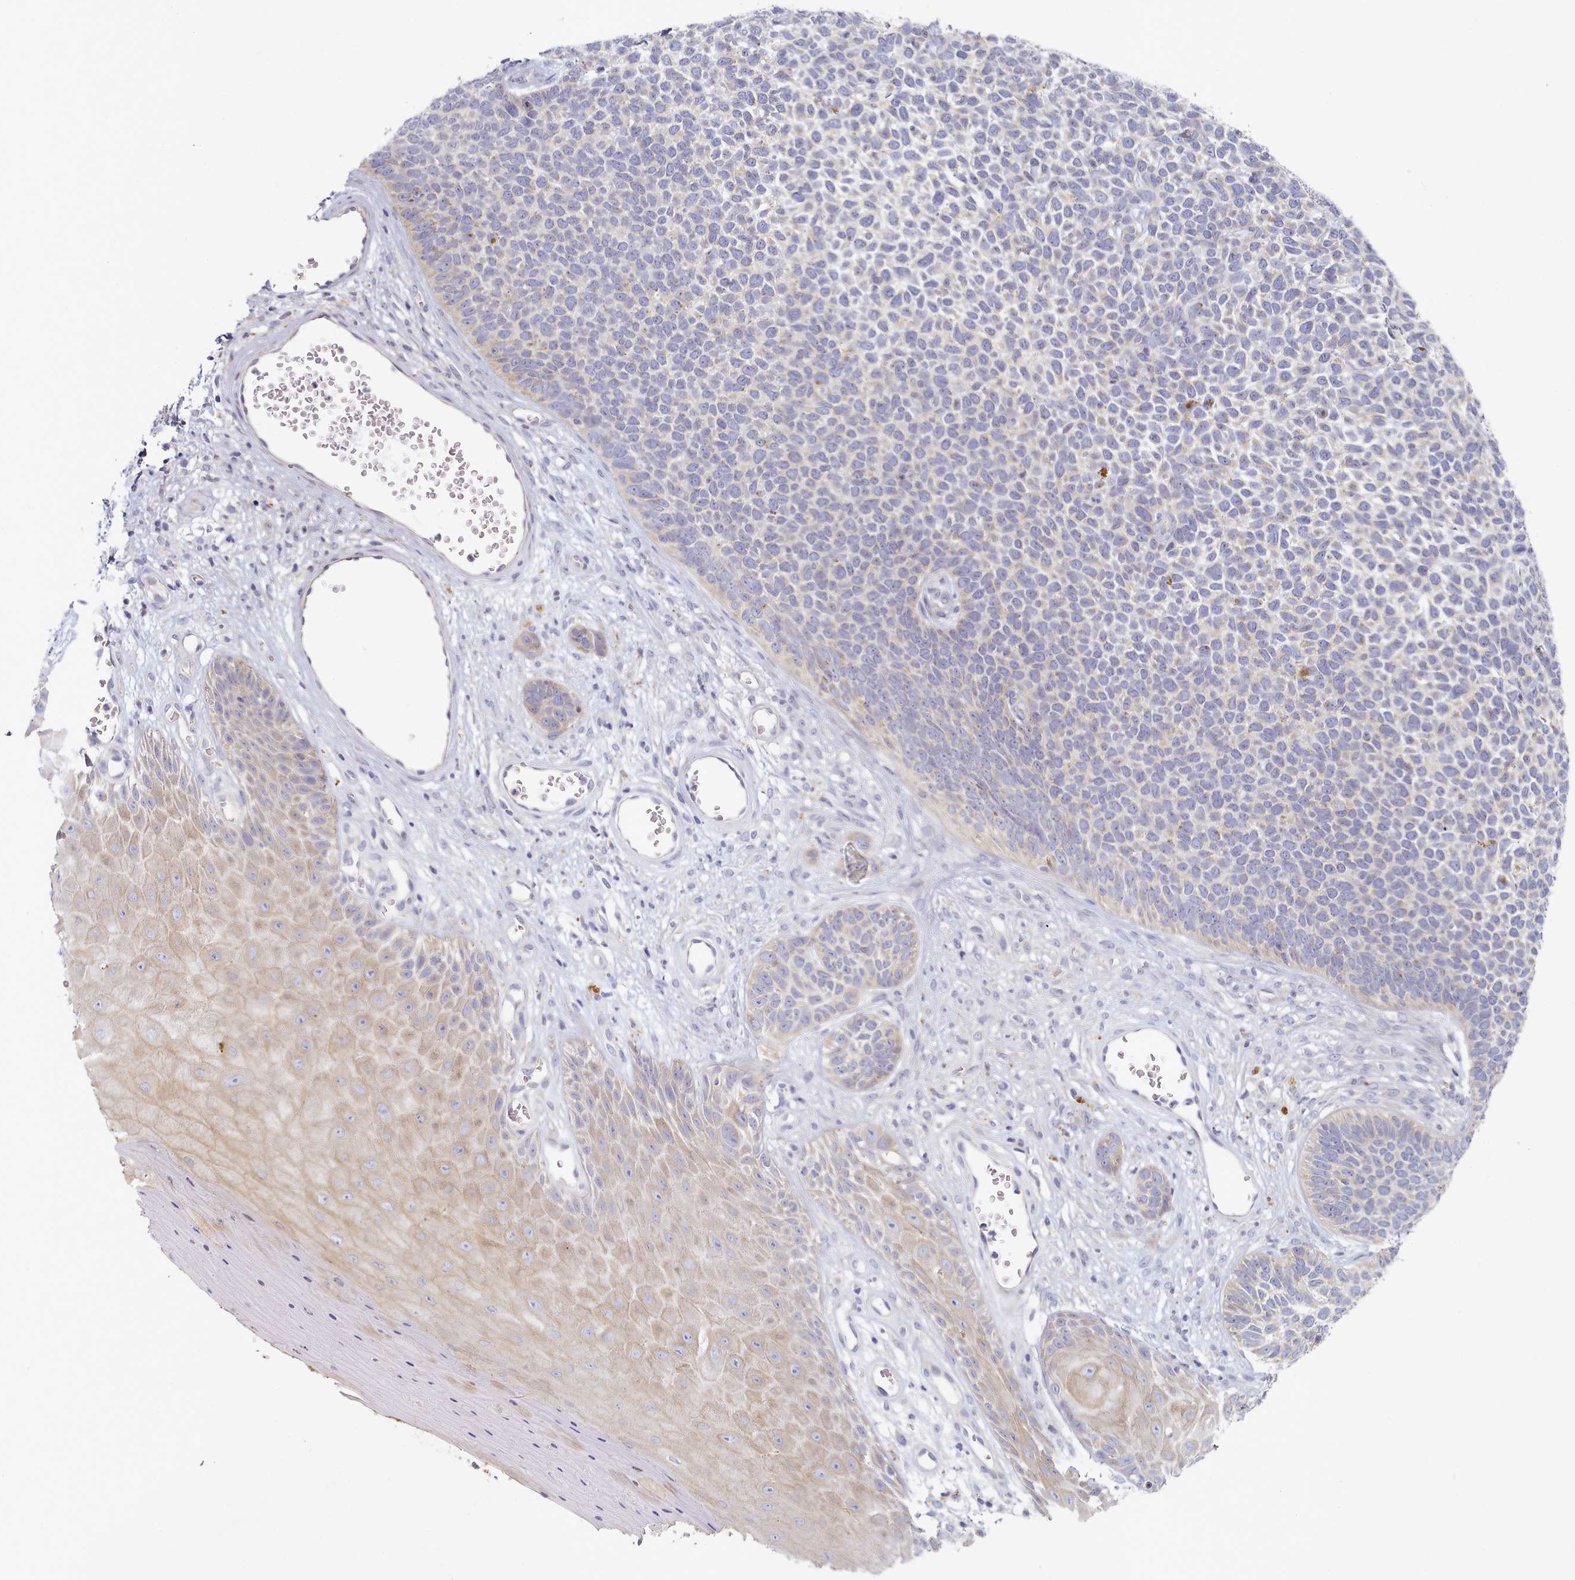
{"staining": {"intensity": "weak", "quantity": "<25%", "location": "cytoplasmic/membranous"}, "tissue": "skin cancer", "cell_type": "Tumor cells", "image_type": "cancer", "snomed": [{"axis": "morphology", "description": "Basal cell carcinoma"}, {"axis": "topography", "description": "Skin"}], "caption": "IHC histopathology image of skin cancer (basal cell carcinoma) stained for a protein (brown), which demonstrates no staining in tumor cells.", "gene": "TYW1B", "patient": {"sex": "female", "age": 84}}